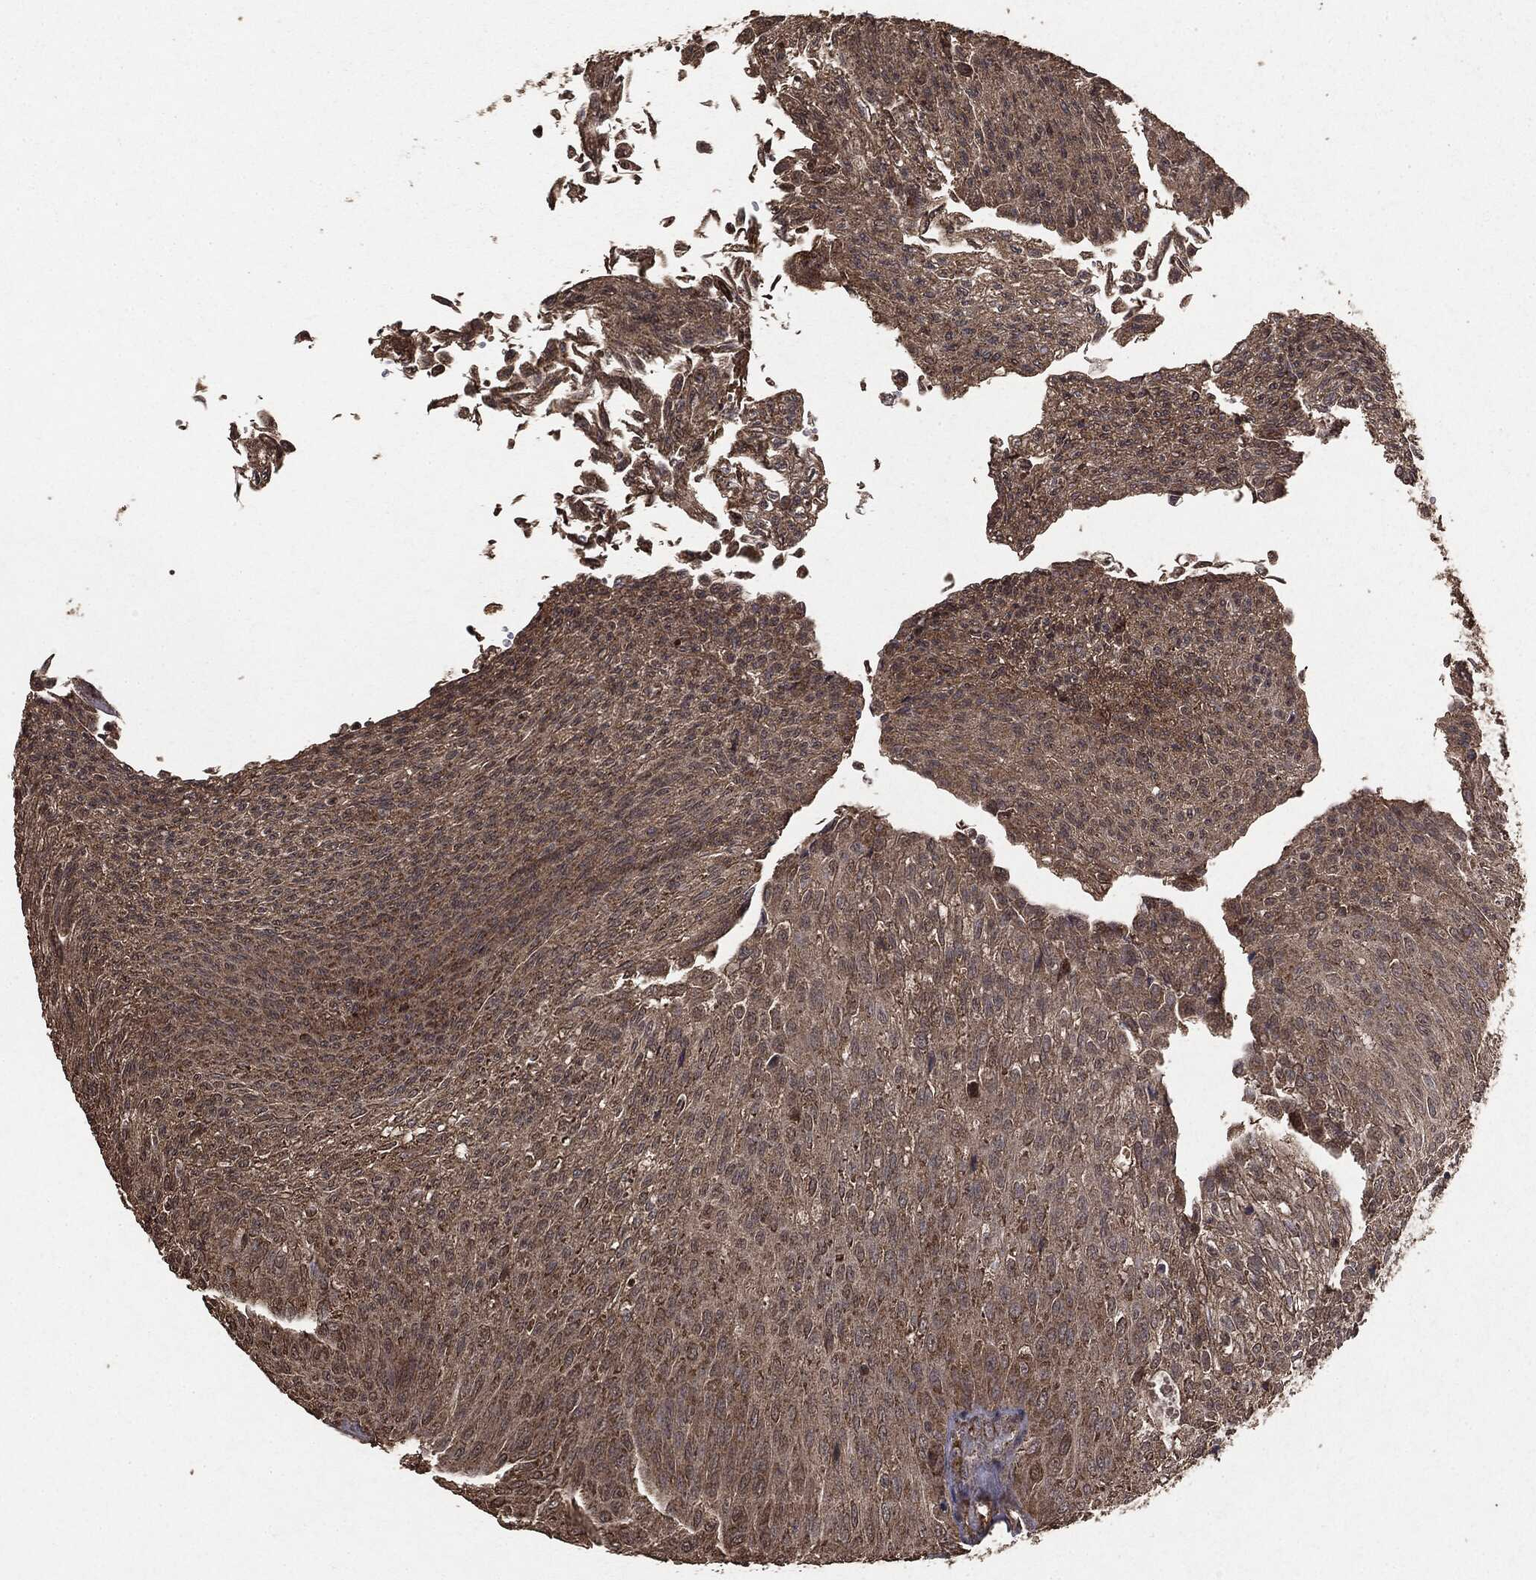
{"staining": {"intensity": "moderate", "quantity": ">75%", "location": "cytoplasmic/membranous"}, "tissue": "urothelial cancer", "cell_type": "Tumor cells", "image_type": "cancer", "snomed": [{"axis": "morphology", "description": "Urothelial carcinoma, Low grade"}, {"axis": "topography", "description": "Ureter, NOS"}, {"axis": "topography", "description": "Urinary bladder"}], "caption": "IHC of urothelial cancer reveals medium levels of moderate cytoplasmic/membranous positivity in approximately >75% of tumor cells.", "gene": "MTOR", "patient": {"sex": "male", "age": 78}}